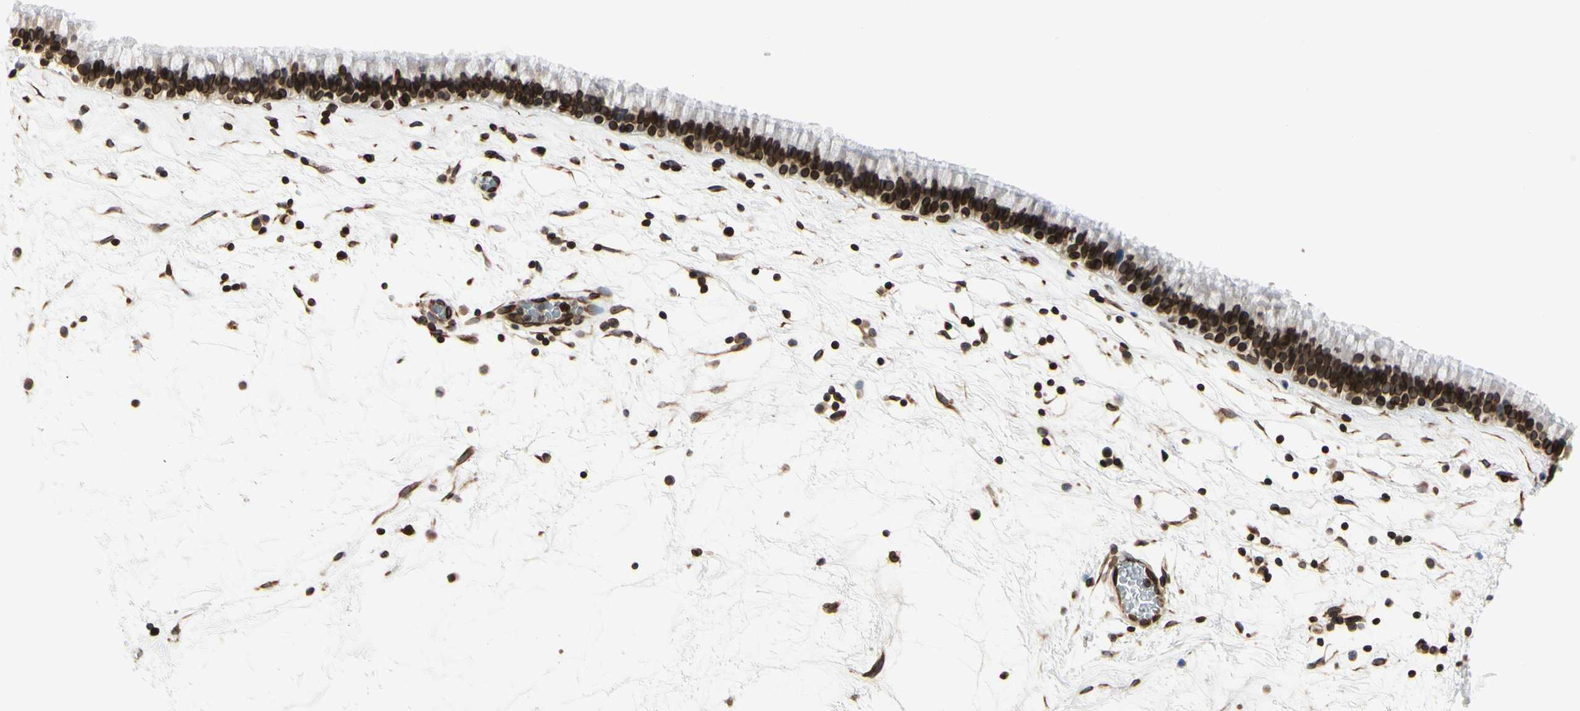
{"staining": {"intensity": "strong", "quantity": ">75%", "location": "cytoplasmic/membranous,nuclear"}, "tissue": "nasopharynx", "cell_type": "Respiratory epithelial cells", "image_type": "normal", "snomed": [{"axis": "morphology", "description": "Normal tissue, NOS"}, {"axis": "morphology", "description": "Inflammation, NOS"}, {"axis": "topography", "description": "Nasopharynx"}], "caption": "The photomicrograph demonstrates a brown stain indicating the presence of a protein in the cytoplasmic/membranous,nuclear of respiratory epithelial cells in nasopharynx.", "gene": "TMPO", "patient": {"sex": "male", "age": 48}}